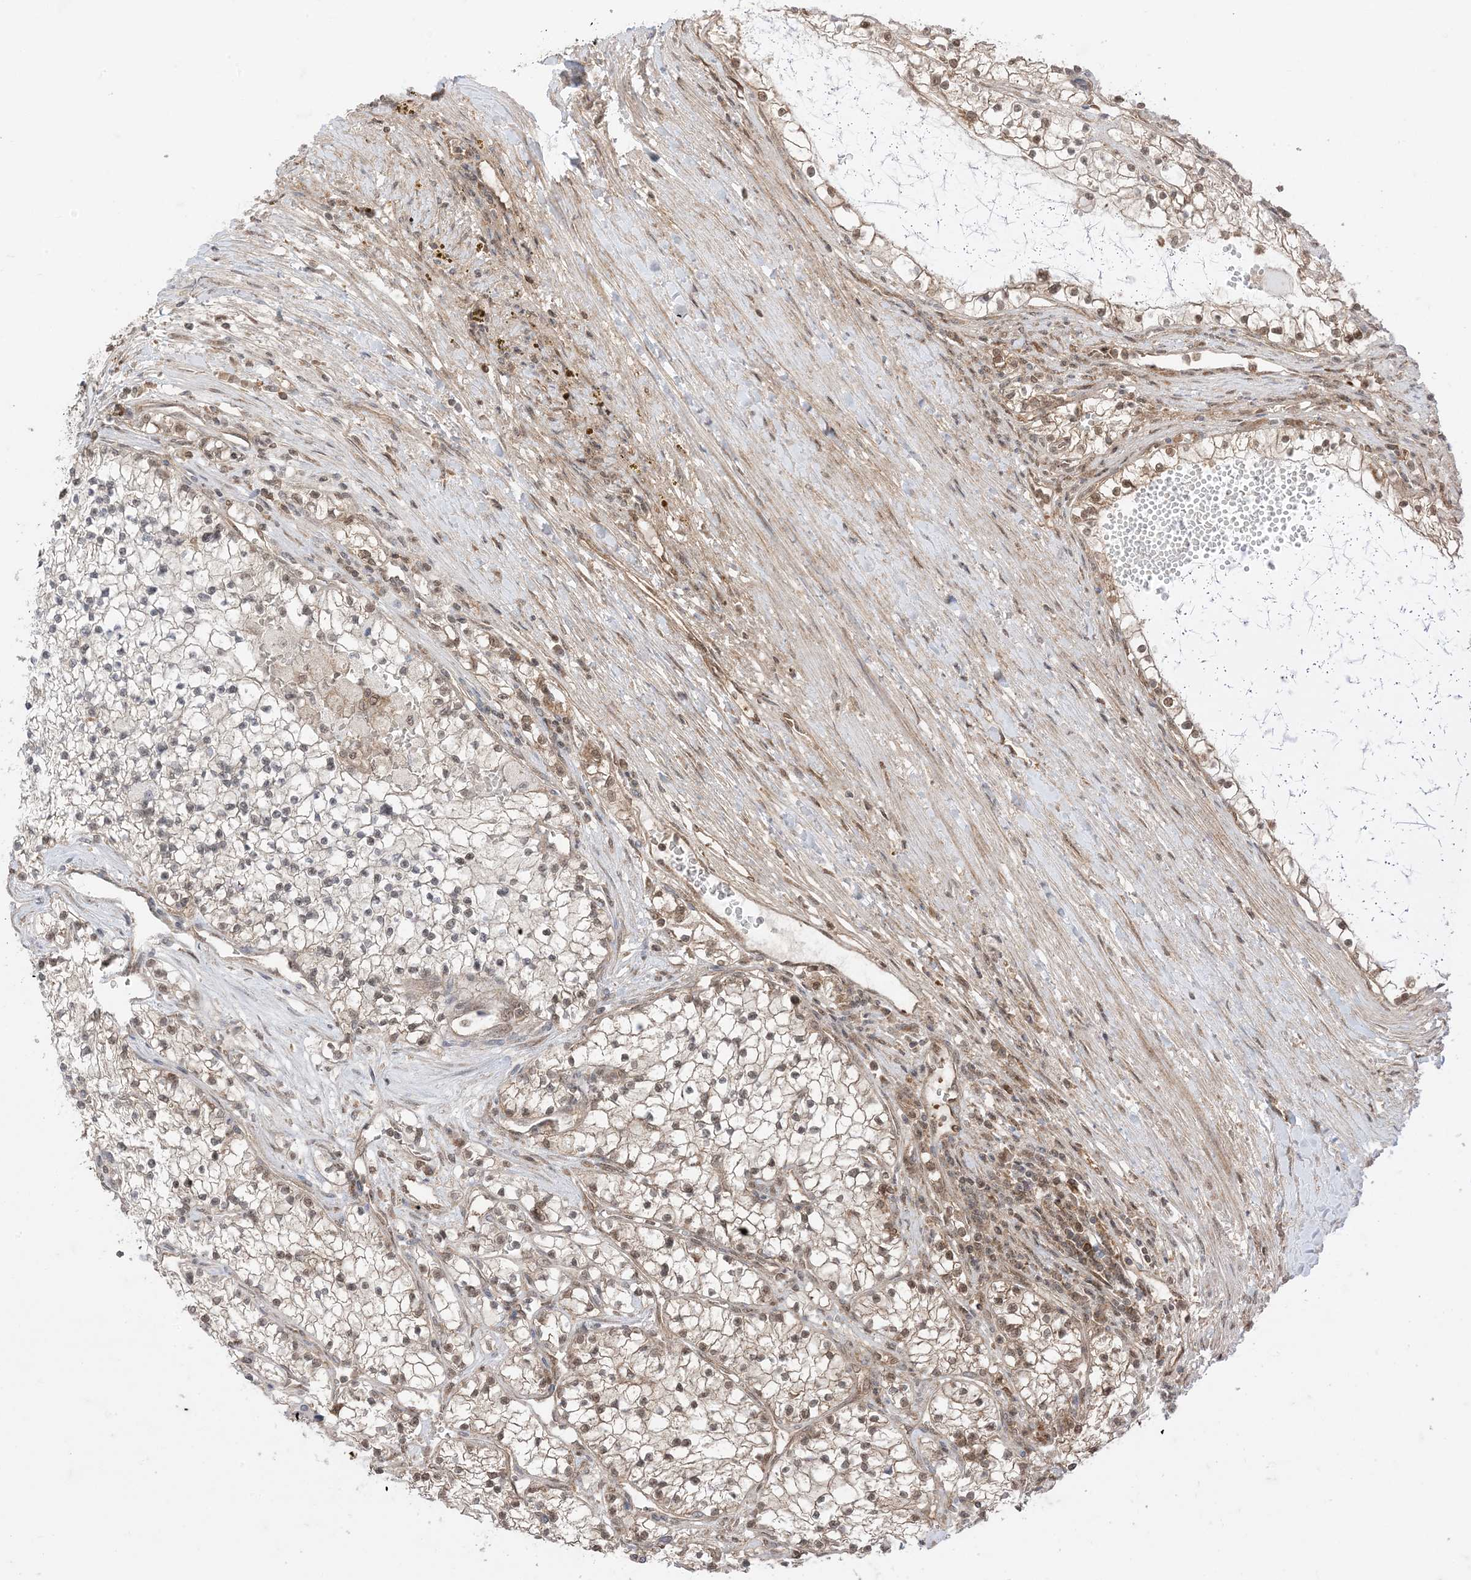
{"staining": {"intensity": "moderate", "quantity": "25%-75%", "location": "cytoplasmic/membranous,nuclear"}, "tissue": "renal cancer", "cell_type": "Tumor cells", "image_type": "cancer", "snomed": [{"axis": "morphology", "description": "Normal tissue, NOS"}, {"axis": "morphology", "description": "Adenocarcinoma, NOS"}, {"axis": "topography", "description": "Kidney"}], "caption": "An image of human renal cancer stained for a protein shows moderate cytoplasmic/membranous and nuclear brown staining in tumor cells.", "gene": "PTPA", "patient": {"sex": "male", "age": 68}}